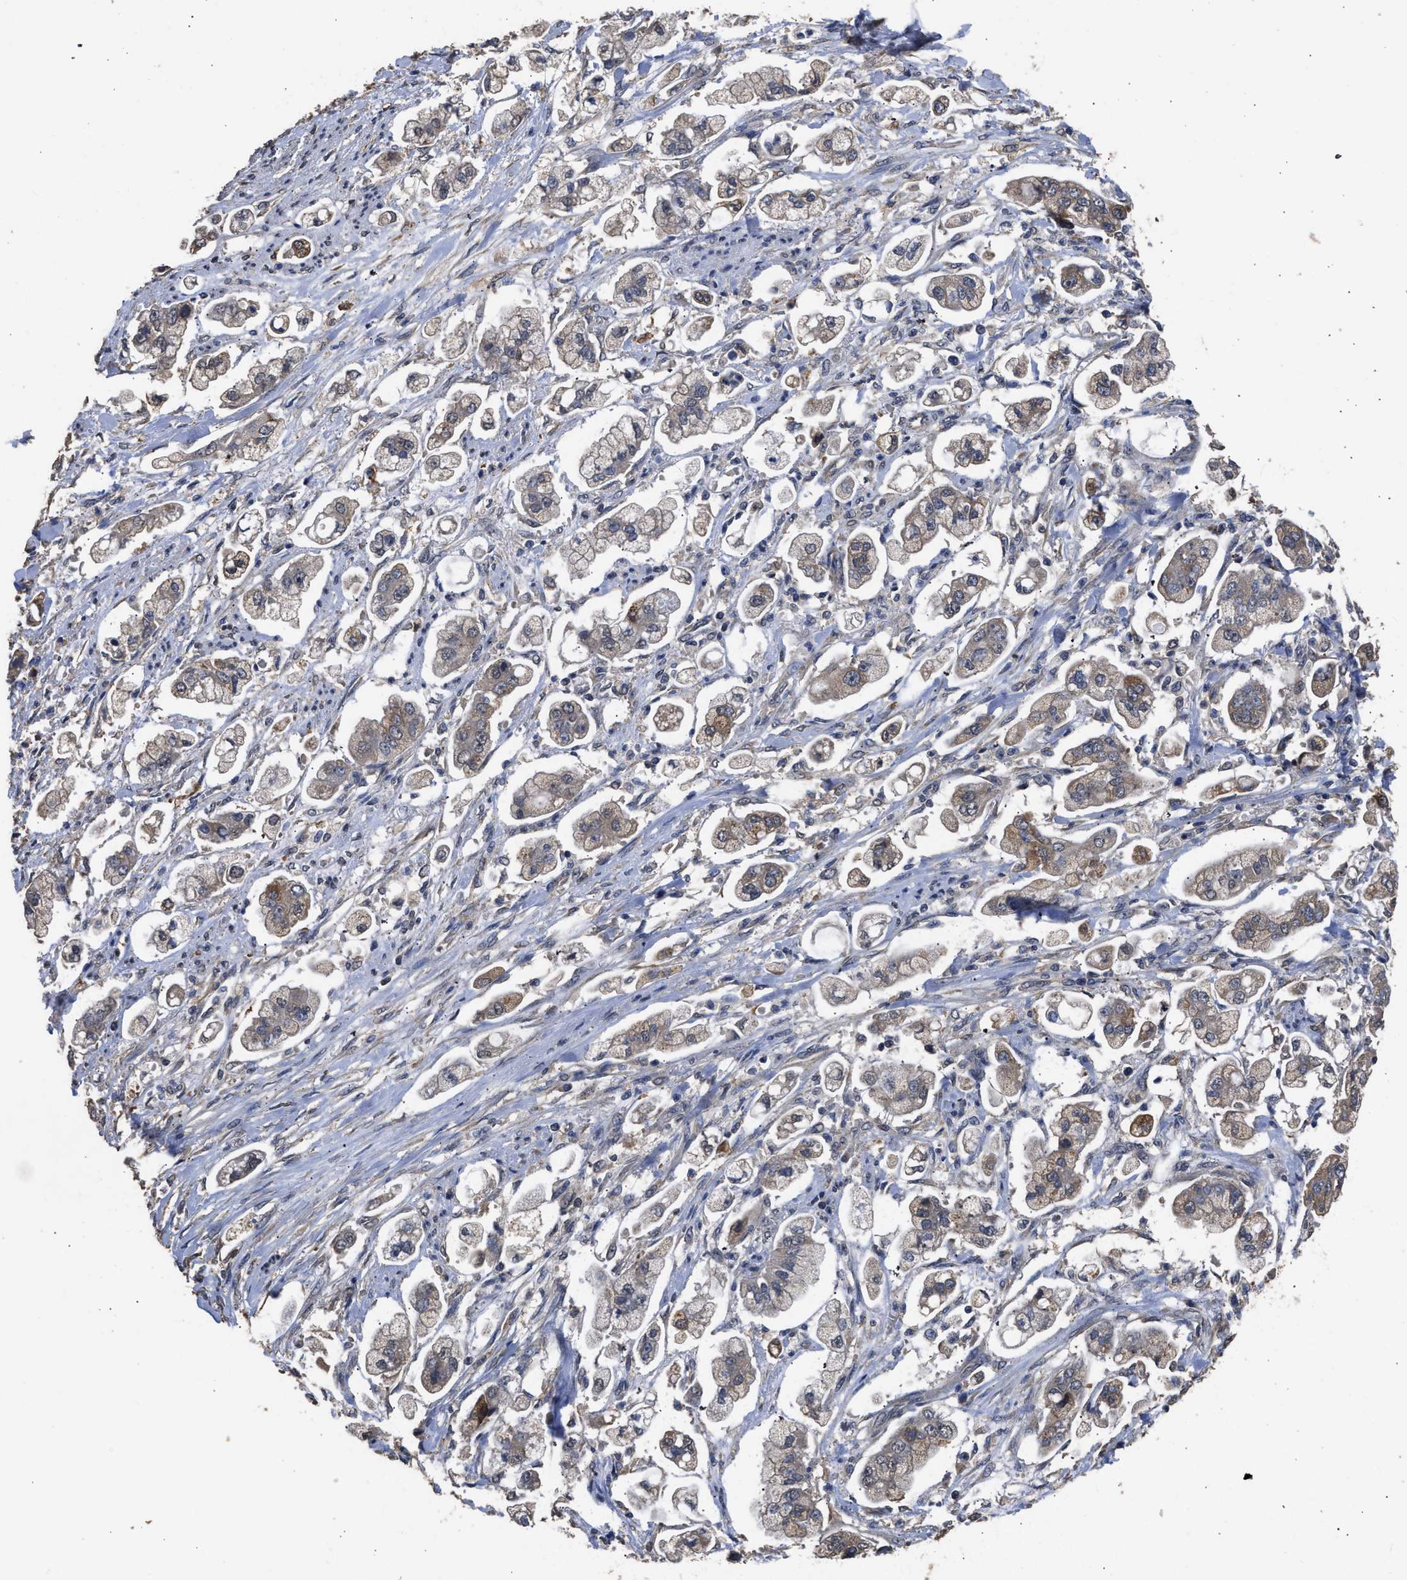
{"staining": {"intensity": "weak", "quantity": ">75%", "location": "cytoplasmic/membranous"}, "tissue": "stomach cancer", "cell_type": "Tumor cells", "image_type": "cancer", "snomed": [{"axis": "morphology", "description": "Adenocarcinoma, NOS"}, {"axis": "topography", "description": "Stomach"}], "caption": "Adenocarcinoma (stomach) stained with DAB (3,3'-diaminobenzidine) immunohistochemistry reveals low levels of weak cytoplasmic/membranous positivity in approximately >75% of tumor cells.", "gene": "SPINT2", "patient": {"sex": "male", "age": 62}}